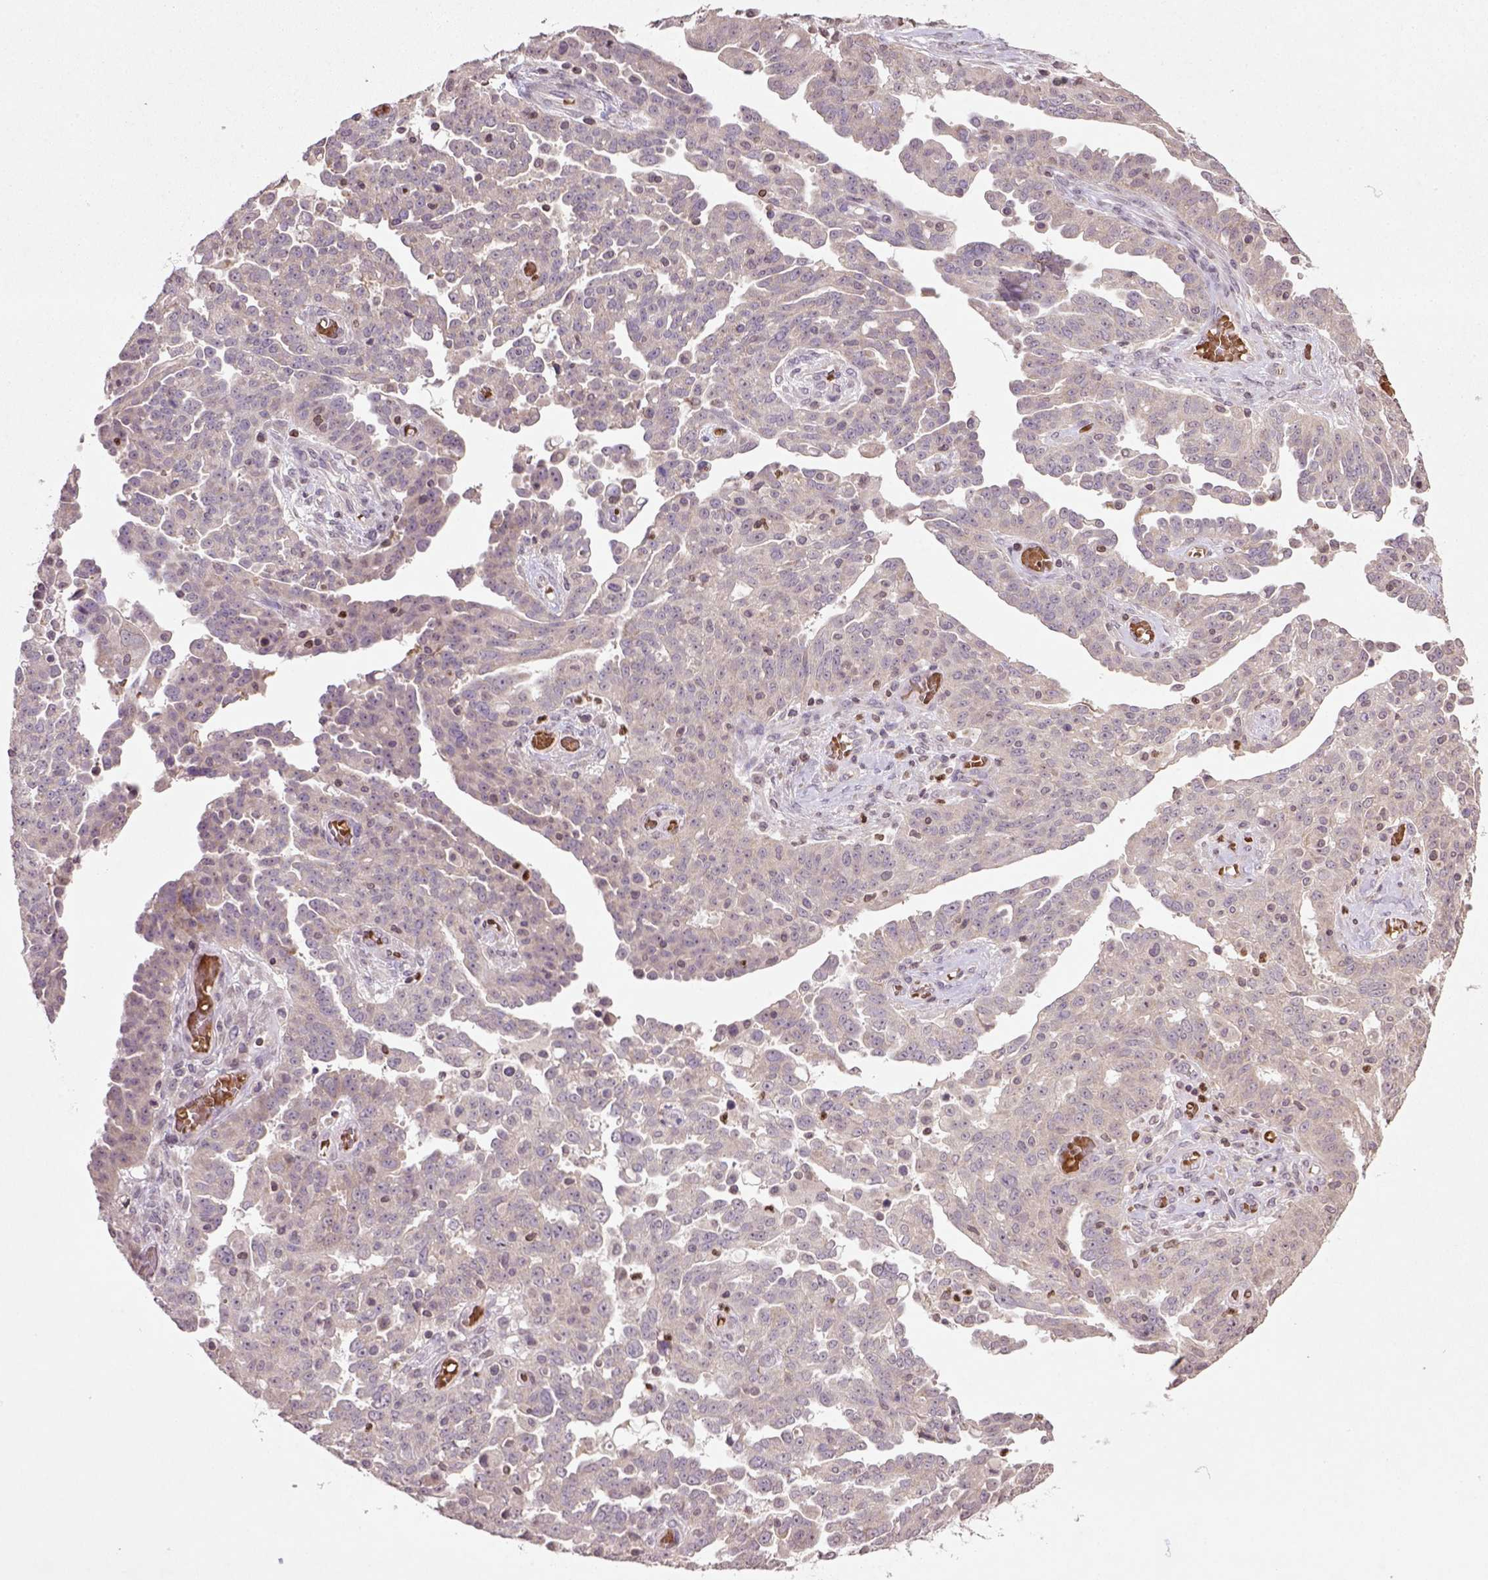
{"staining": {"intensity": "weak", "quantity": "25%-75%", "location": "cytoplasmic/membranous"}, "tissue": "ovarian cancer", "cell_type": "Tumor cells", "image_type": "cancer", "snomed": [{"axis": "morphology", "description": "Cystadenocarcinoma, serous, NOS"}, {"axis": "topography", "description": "Ovary"}], "caption": "Protein staining exhibits weak cytoplasmic/membranous staining in about 25%-75% of tumor cells in ovarian serous cystadenocarcinoma. (DAB = brown stain, brightfield microscopy at high magnification).", "gene": "NUDT3", "patient": {"sex": "female", "age": 67}}